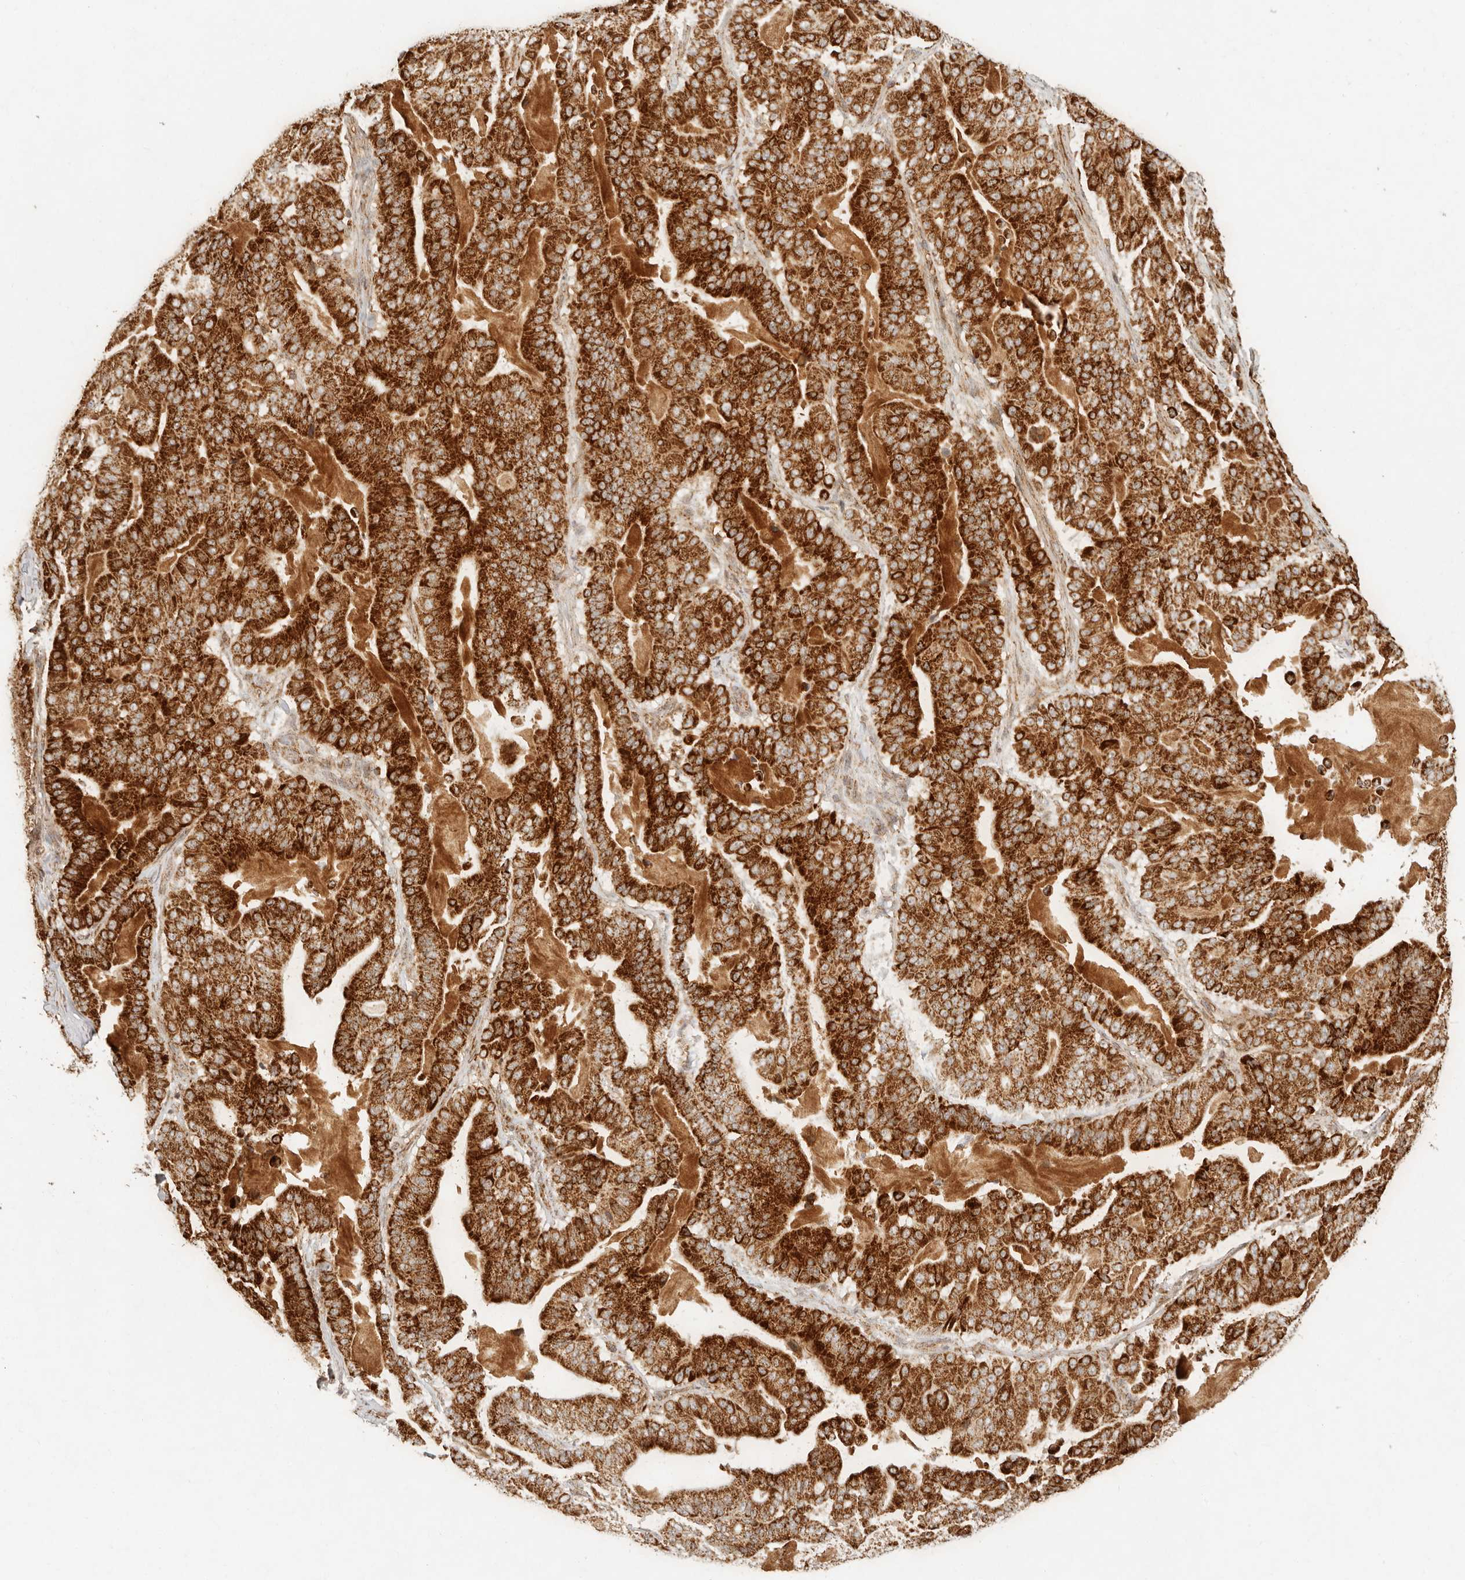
{"staining": {"intensity": "strong", "quantity": ">75%", "location": "cytoplasmic/membranous"}, "tissue": "pancreatic cancer", "cell_type": "Tumor cells", "image_type": "cancer", "snomed": [{"axis": "morphology", "description": "Adenocarcinoma, NOS"}, {"axis": "topography", "description": "Pancreas"}], "caption": "The photomicrograph exhibits staining of pancreatic cancer (adenocarcinoma), revealing strong cytoplasmic/membranous protein expression (brown color) within tumor cells. The staining was performed using DAB to visualize the protein expression in brown, while the nuclei were stained in blue with hematoxylin (Magnification: 20x).", "gene": "MRPL55", "patient": {"sex": "male", "age": 63}}